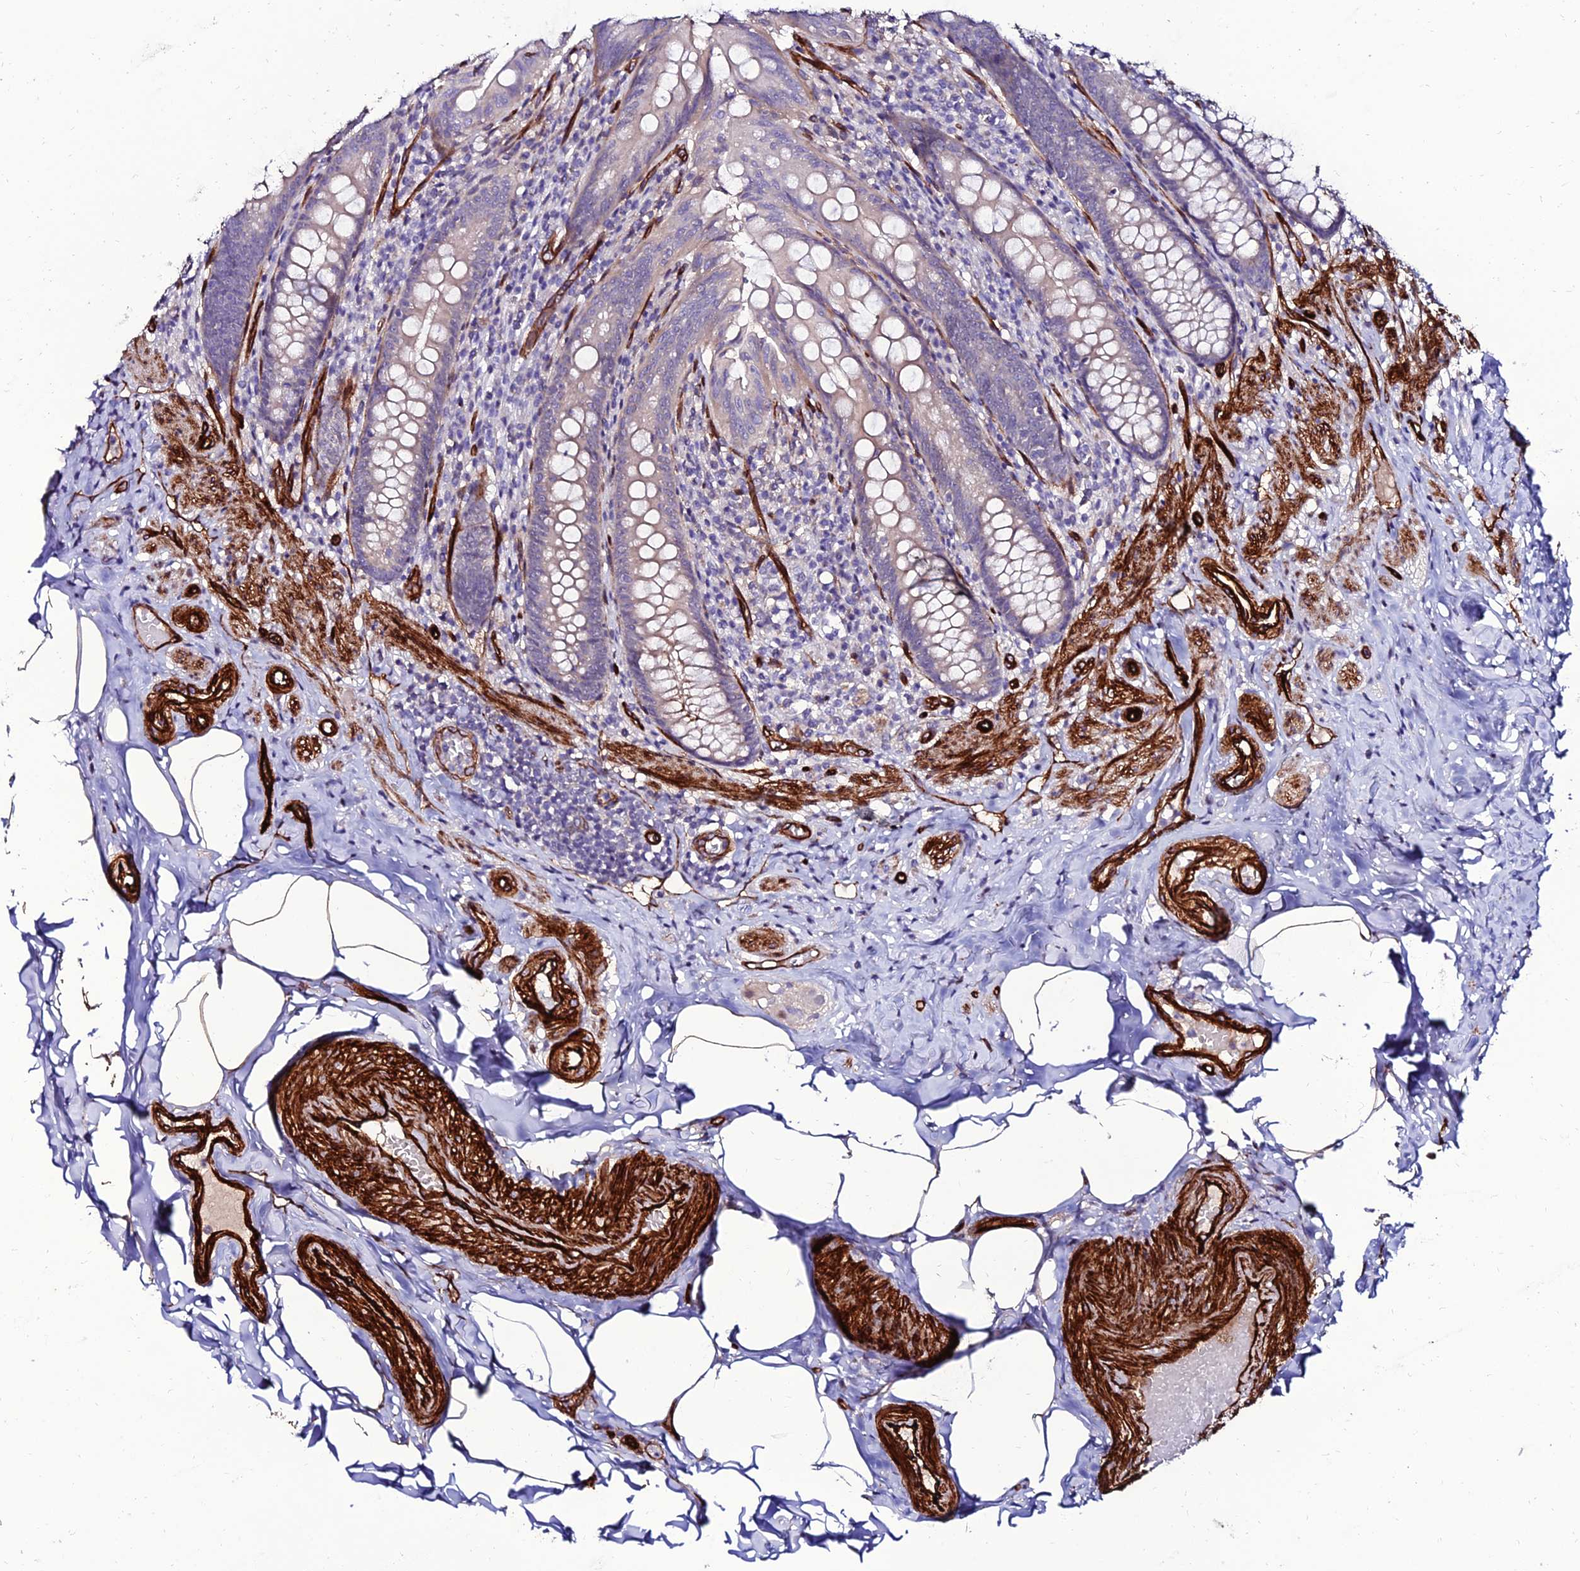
{"staining": {"intensity": "negative", "quantity": "none", "location": "none"}, "tissue": "appendix", "cell_type": "Glandular cells", "image_type": "normal", "snomed": [{"axis": "morphology", "description": "Normal tissue, NOS"}, {"axis": "topography", "description": "Appendix"}], "caption": "Immunohistochemistry (IHC) micrograph of benign appendix: appendix stained with DAB exhibits no significant protein staining in glandular cells.", "gene": "ALDH3B2", "patient": {"sex": "male", "age": 55}}